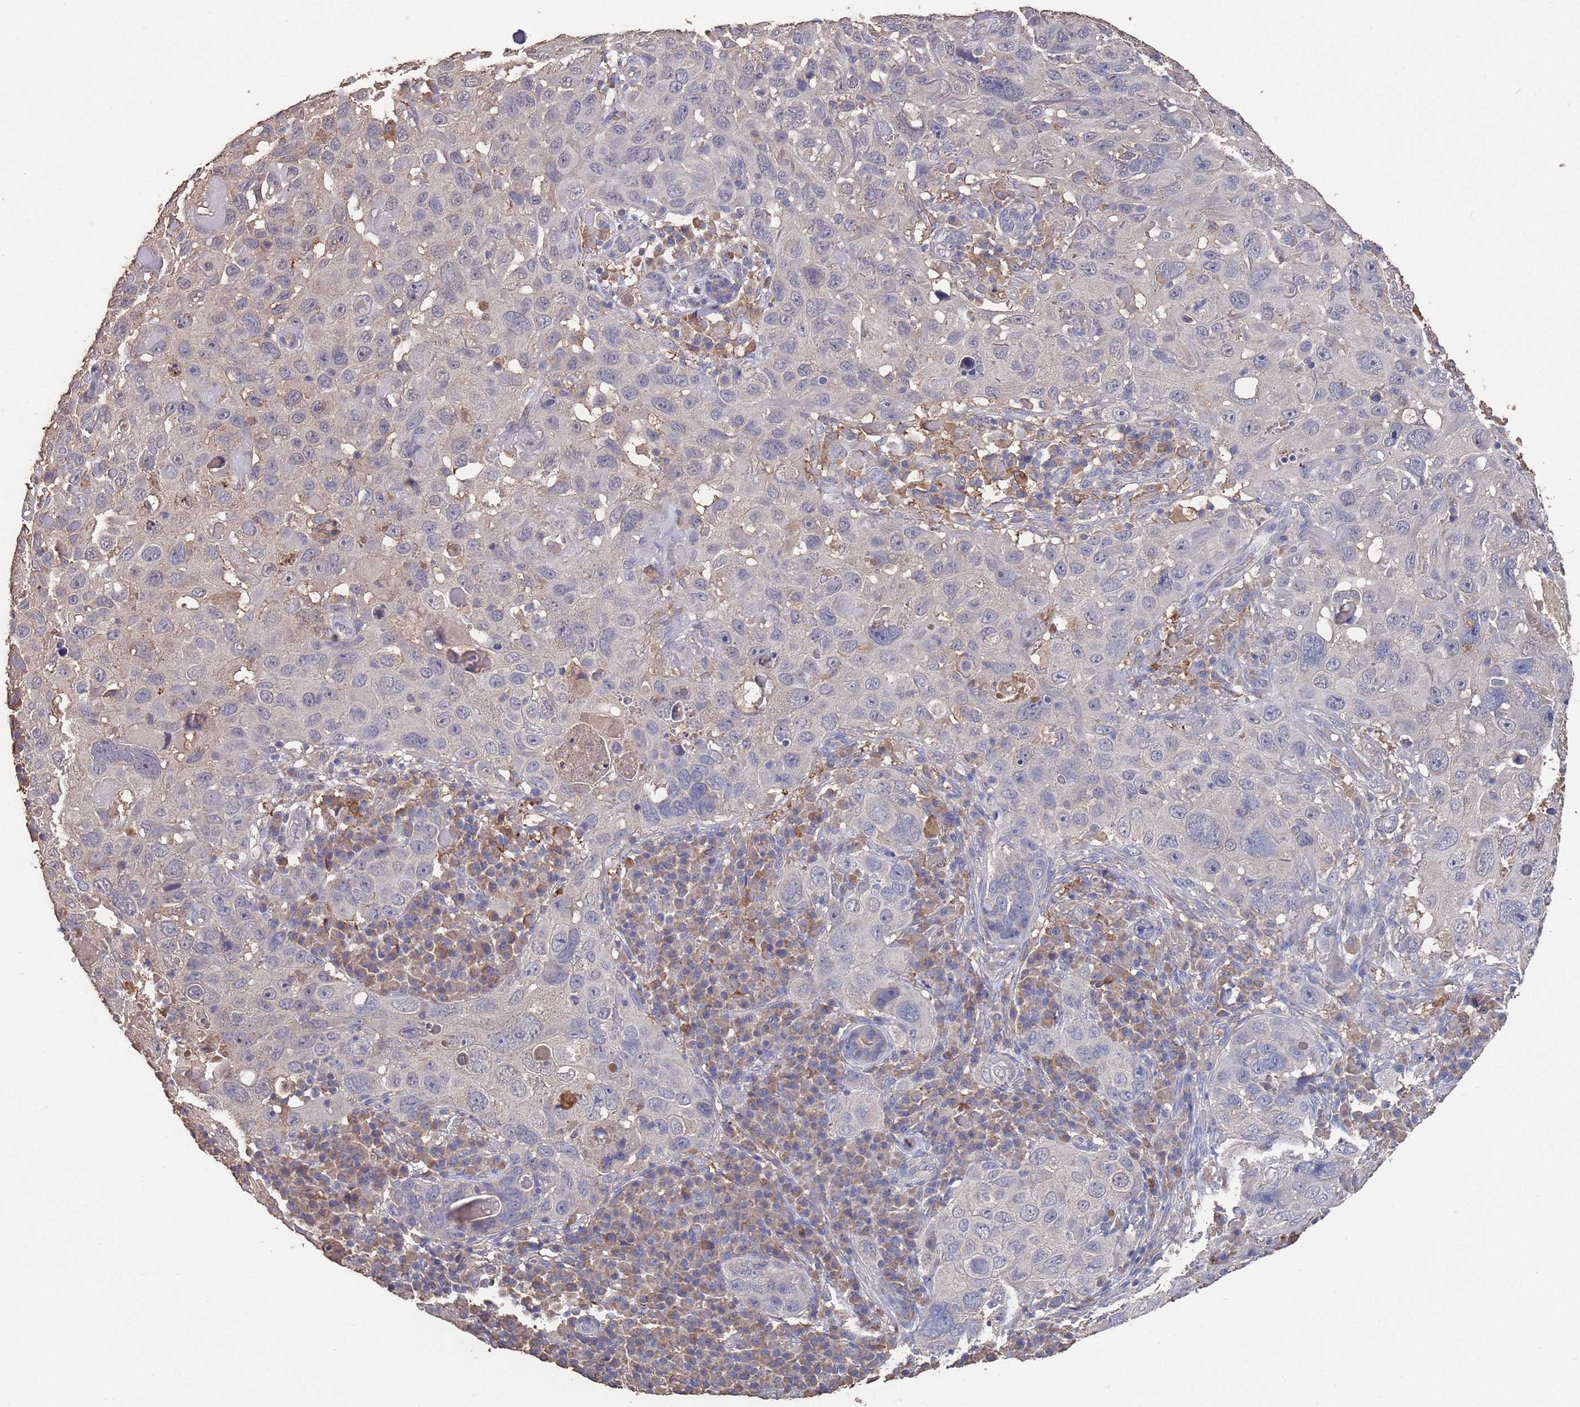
{"staining": {"intensity": "negative", "quantity": "none", "location": "none"}, "tissue": "skin cancer", "cell_type": "Tumor cells", "image_type": "cancer", "snomed": [{"axis": "morphology", "description": "Squamous cell carcinoma in situ, NOS"}, {"axis": "morphology", "description": "Squamous cell carcinoma, NOS"}, {"axis": "topography", "description": "Skin"}], "caption": "Immunohistochemistry micrograph of neoplastic tissue: squamous cell carcinoma in situ (skin) stained with DAB displays no significant protein positivity in tumor cells. The staining is performed using DAB (3,3'-diaminobenzidine) brown chromogen with nuclei counter-stained in using hematoxylin.", "gene": "BTBD18", "patient": {"sex": "male", "age": 93}}